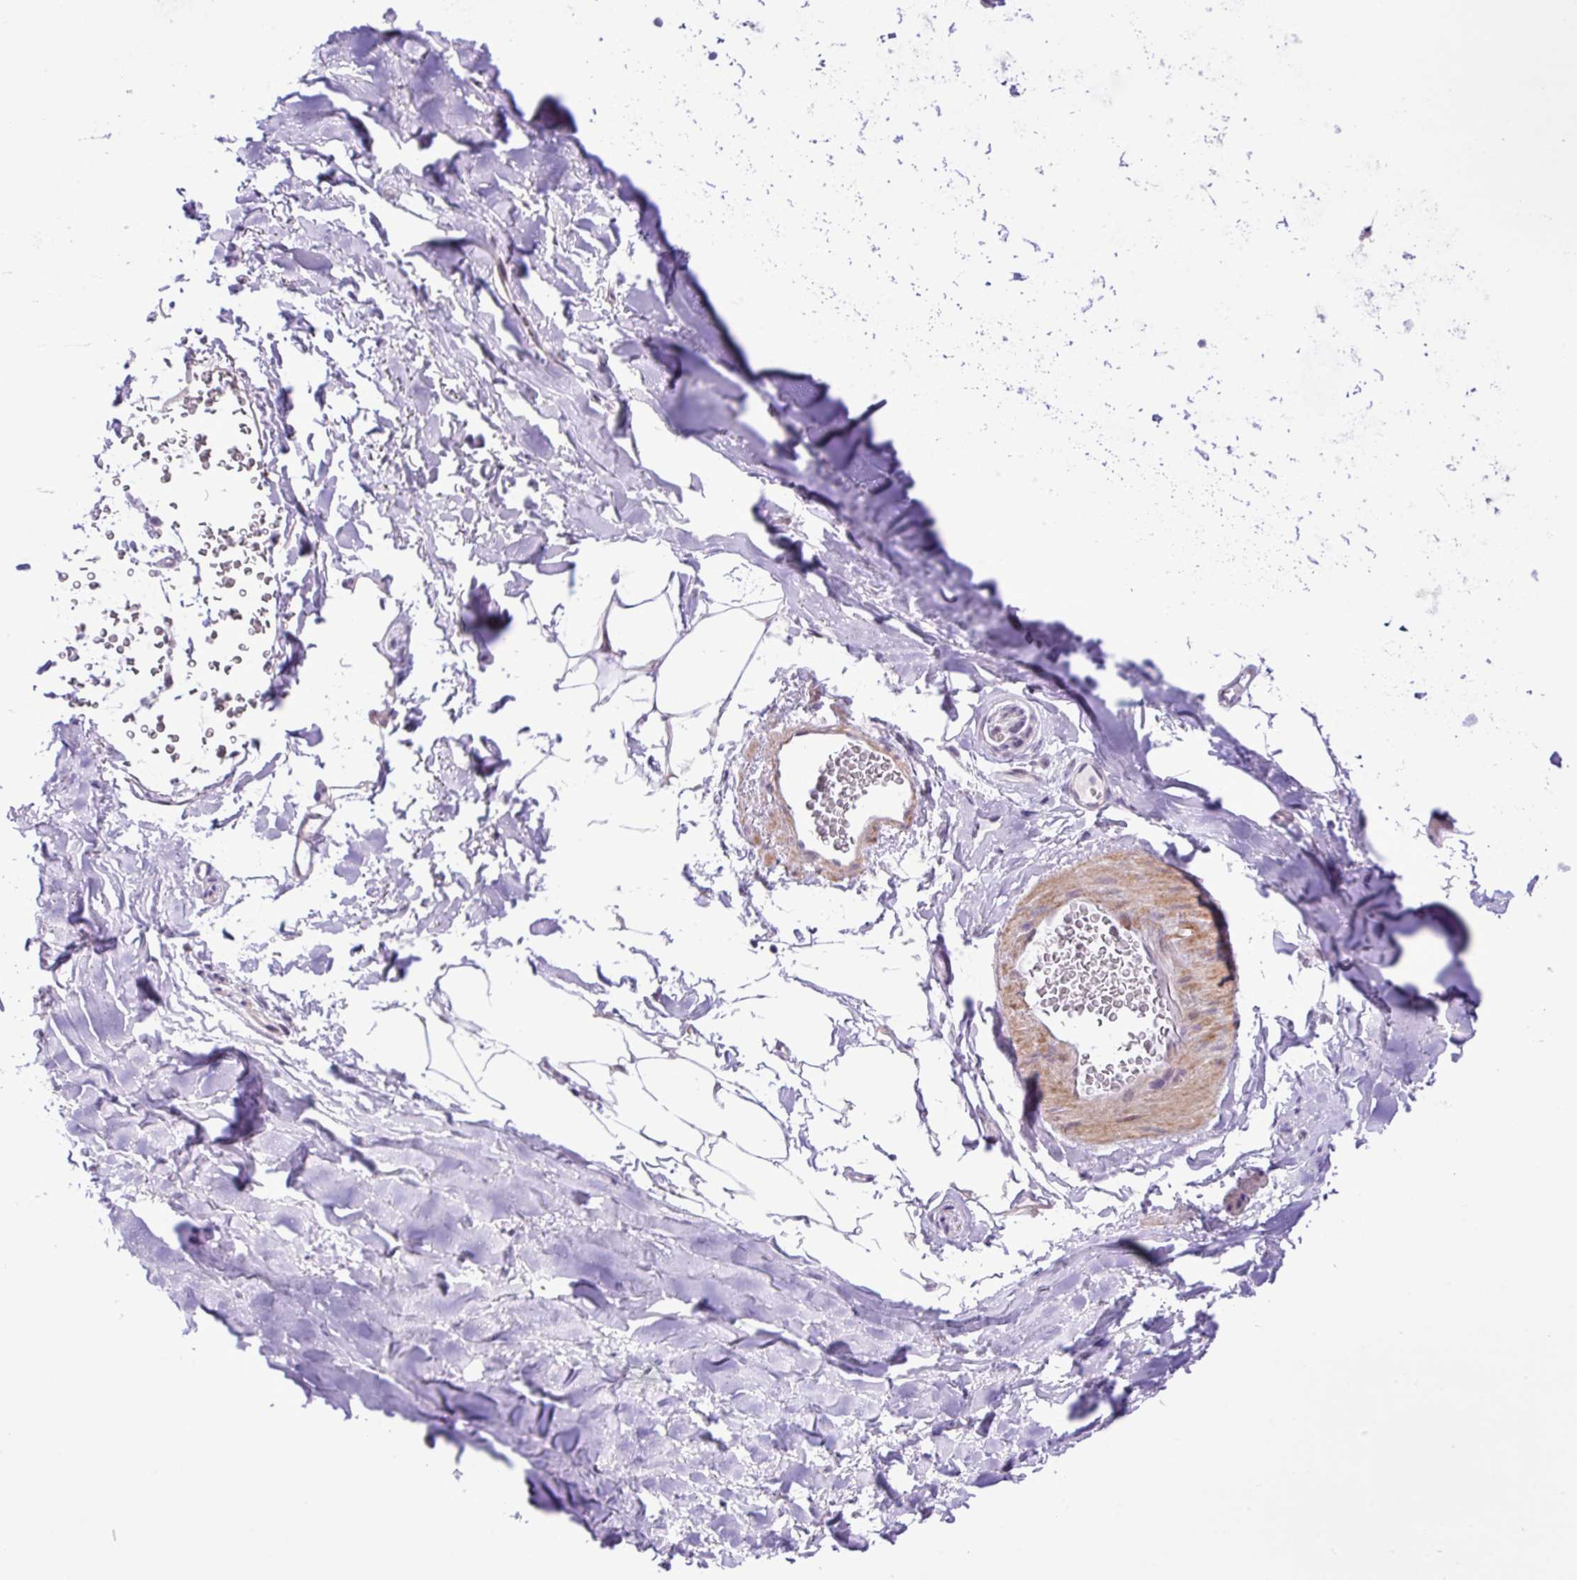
{"staining": {"intensity": "negative", "quantity": "none", "location": "none"}, "tissue": "adipose tissue", "cell_type": "Adipocytes", "image_type": "normal", "snomed": [{"axis": "morphology", "description": "Normal tissue, NOS"}, {"axis": "topography", "description": "Cartilage tissue"}, {"axis": "topography", "description": "Bronchus"}], "caption": "High power microscopy image of an IHC histopathology image of normal adipose tissue, revealing no significant expression in adipocytes.", "gene": "YLPM1", "patient": {"sex": "female", "age": 72}}